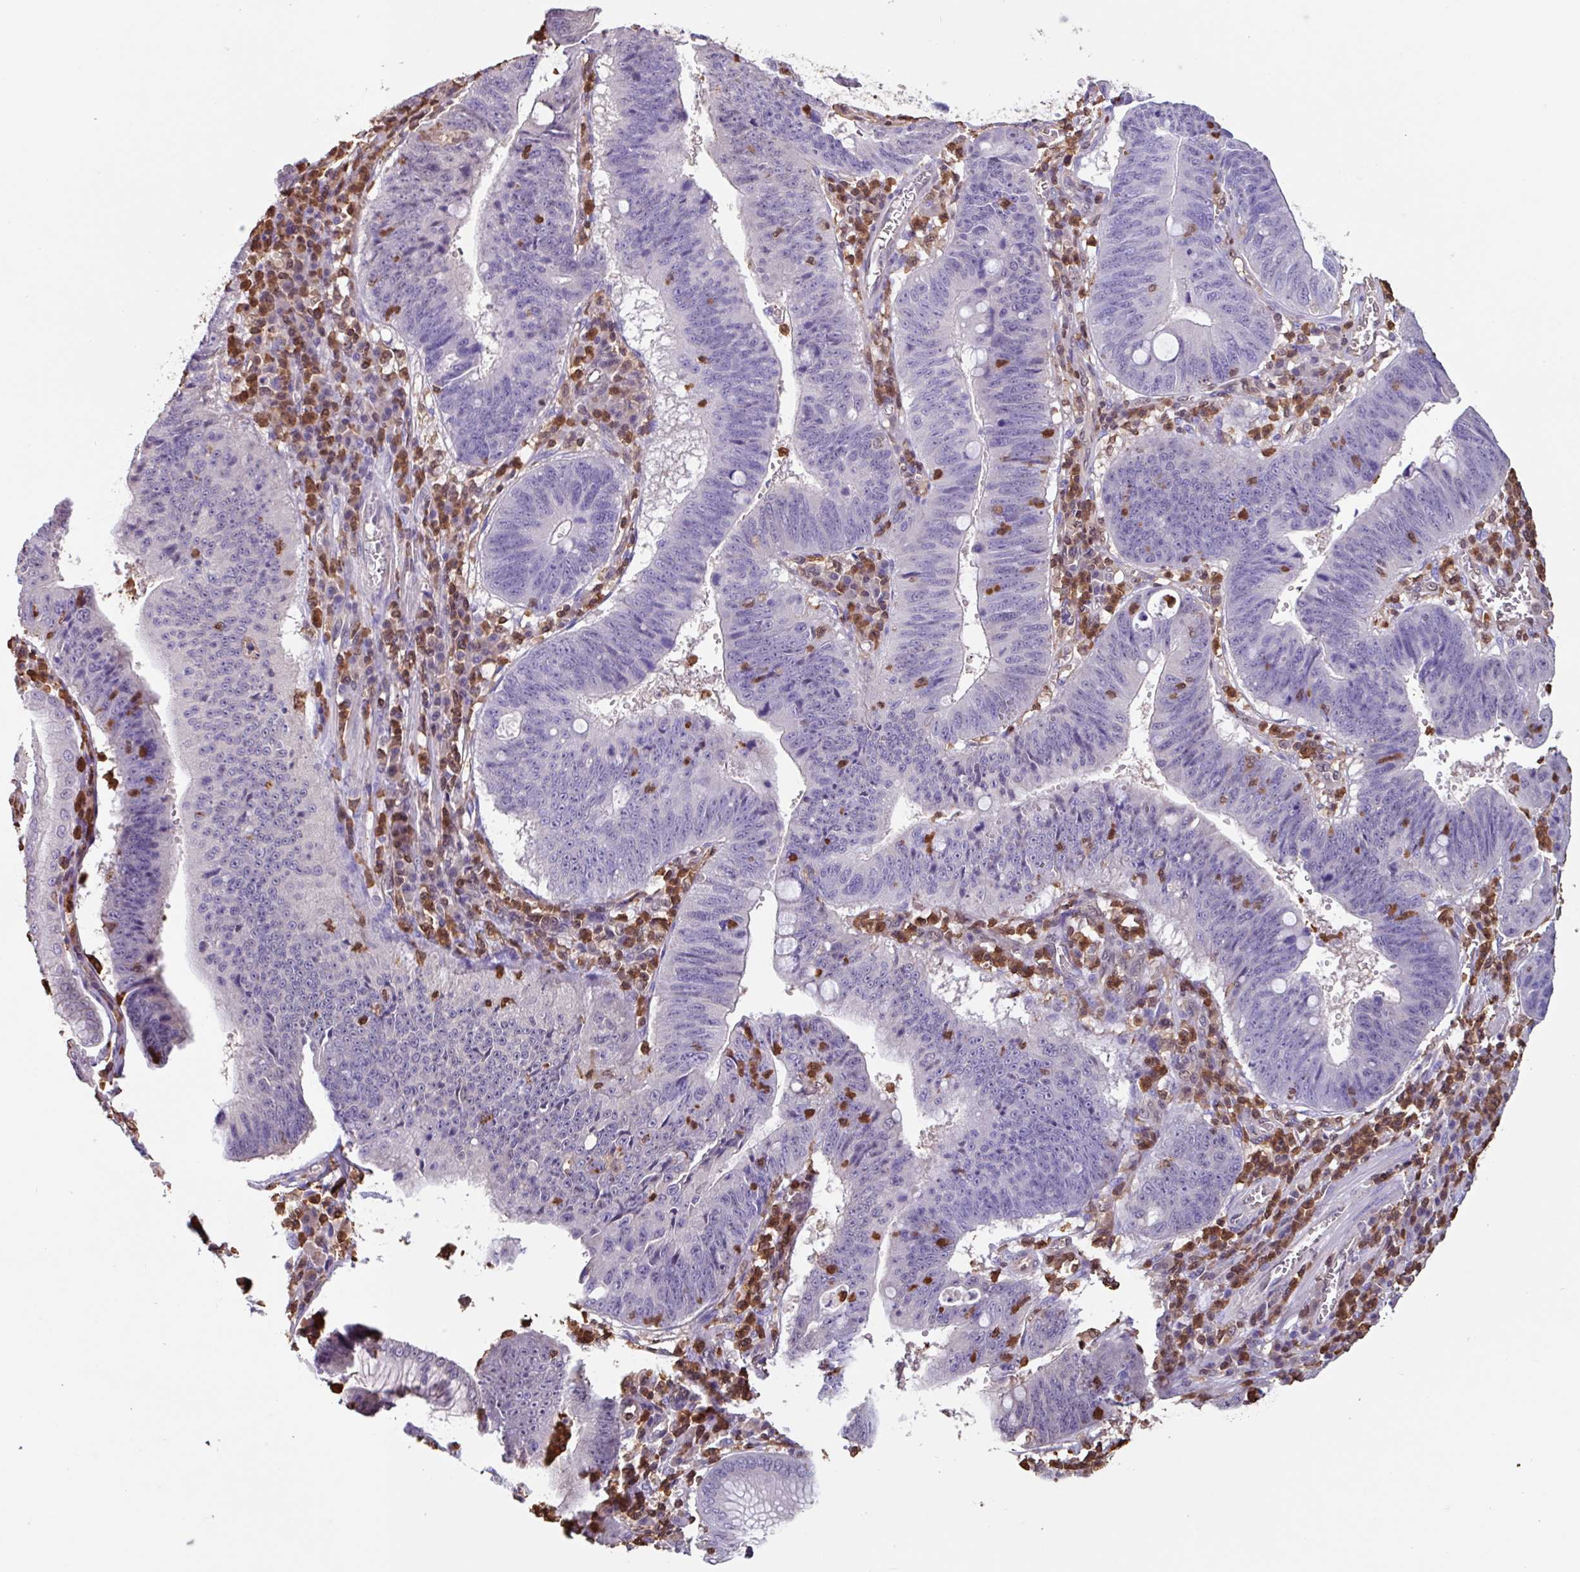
{"staining": {"intensity": "negative", "quantity": "none", "location": "none"}, "tissue": "stomach cancer", "cell_type": "Tumor cells", "image_type": "cancer", "snomed": [{"axis": "morphology", "description": "Adenocarcinoma, NOS"}, {"axis": "topography", "description": "Stomach"}], "caption": "The immunohistochemistry image has no significant positivity in tumor cells of stomach adenocarcinoma tissue. (Brightfield microscopy of DAB (3,3'-diaminobenzidine) IHC at high magnification).", "gene": "ARHGDIB", "patient": {"sex": "male", "age": 59}}